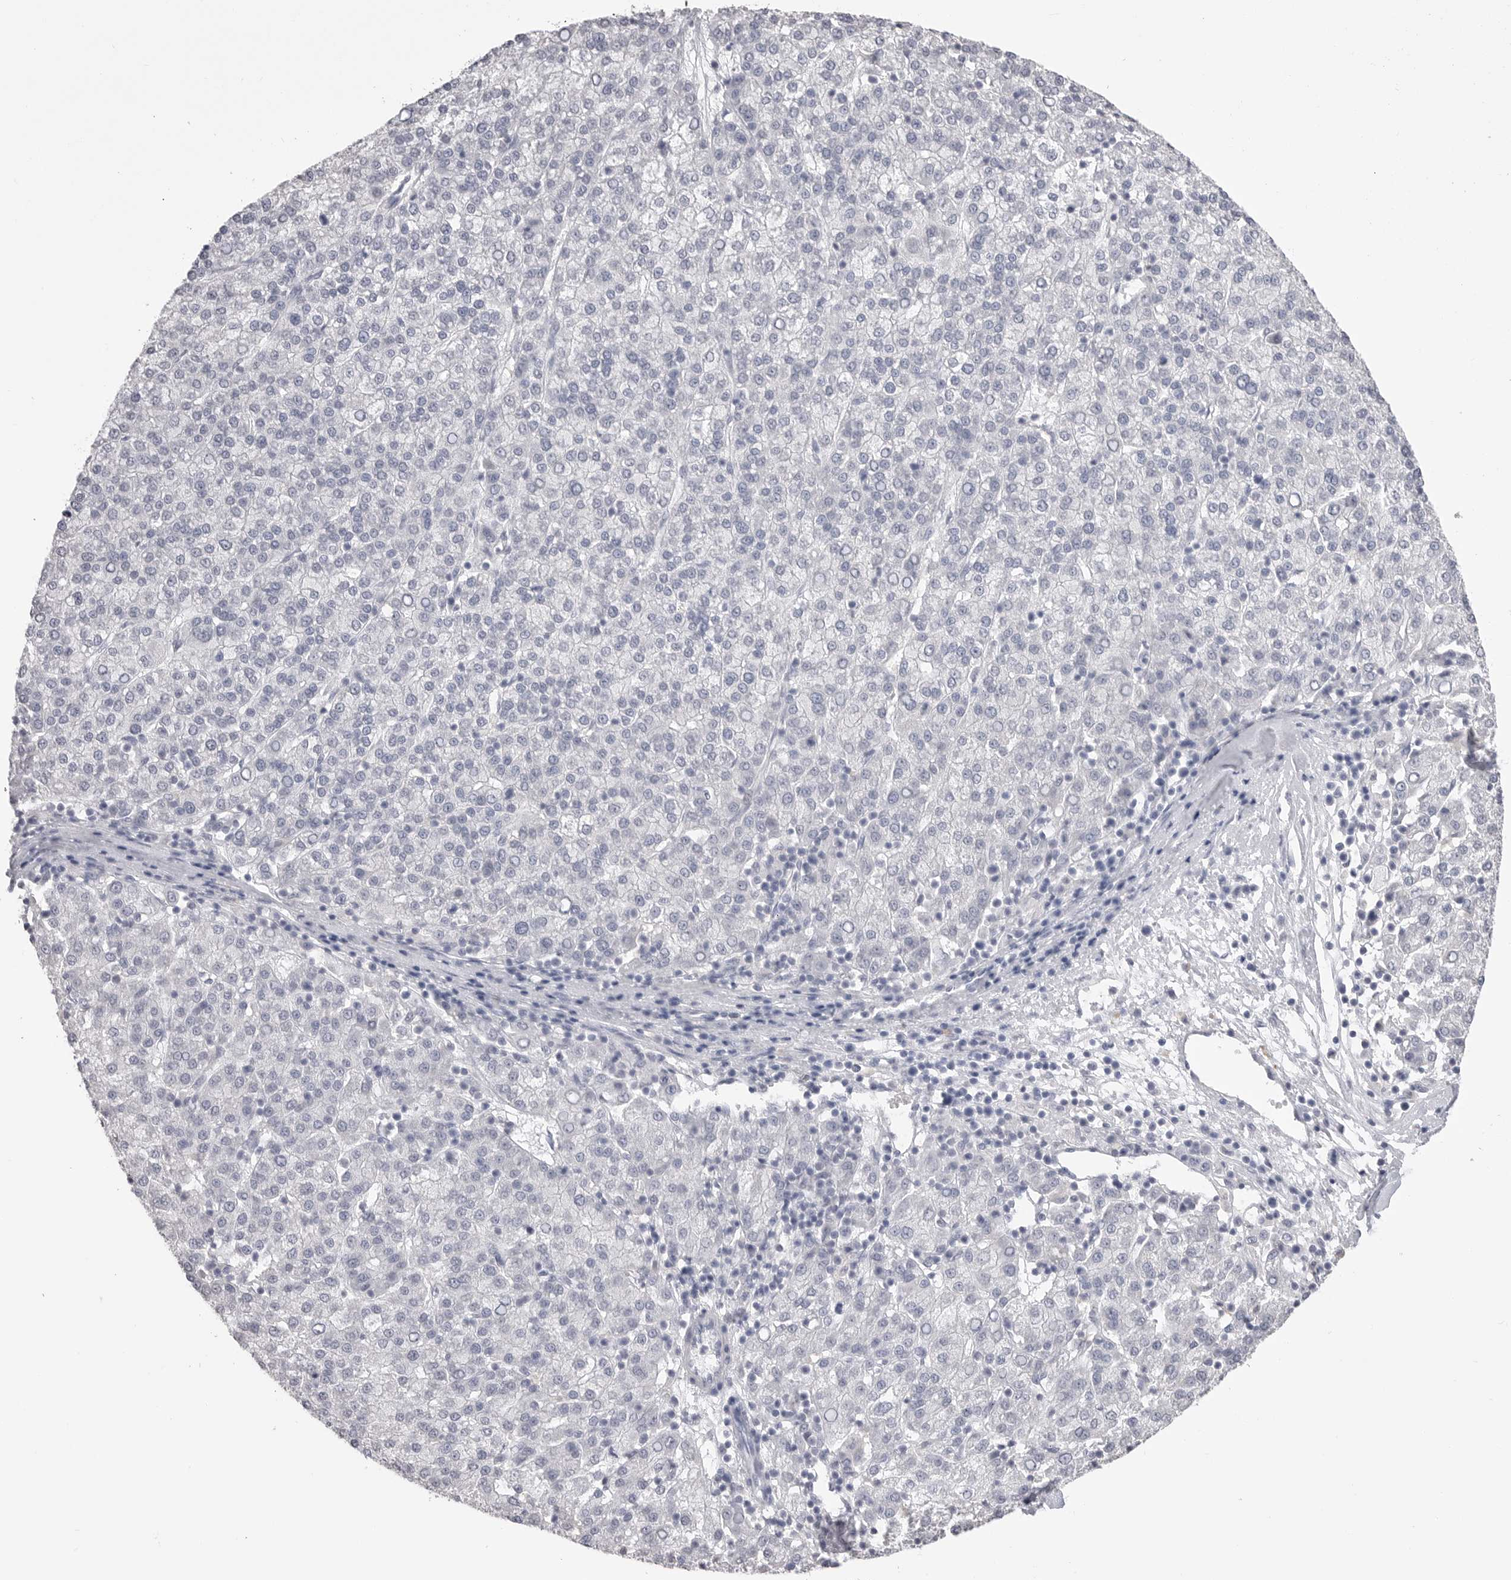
{"staining": {"intensity": "negative", "quantity": "none", "location": "none"}, "tissue": "liver cancer", "cell_type": "Tumor cells", "image_type": "cancer", "snomed": [{"axis": "morphology", "description": "Carcinoma, Hepatocellular, NOS"}, {"axis": "topography", "description": "Liver"}], "caption": "The image demonstrates no staining of tumor cells in hepatocellular carcinoma (liver).", "gene": "ICAM5", "patient": {"sex": "female", "age": 58}}